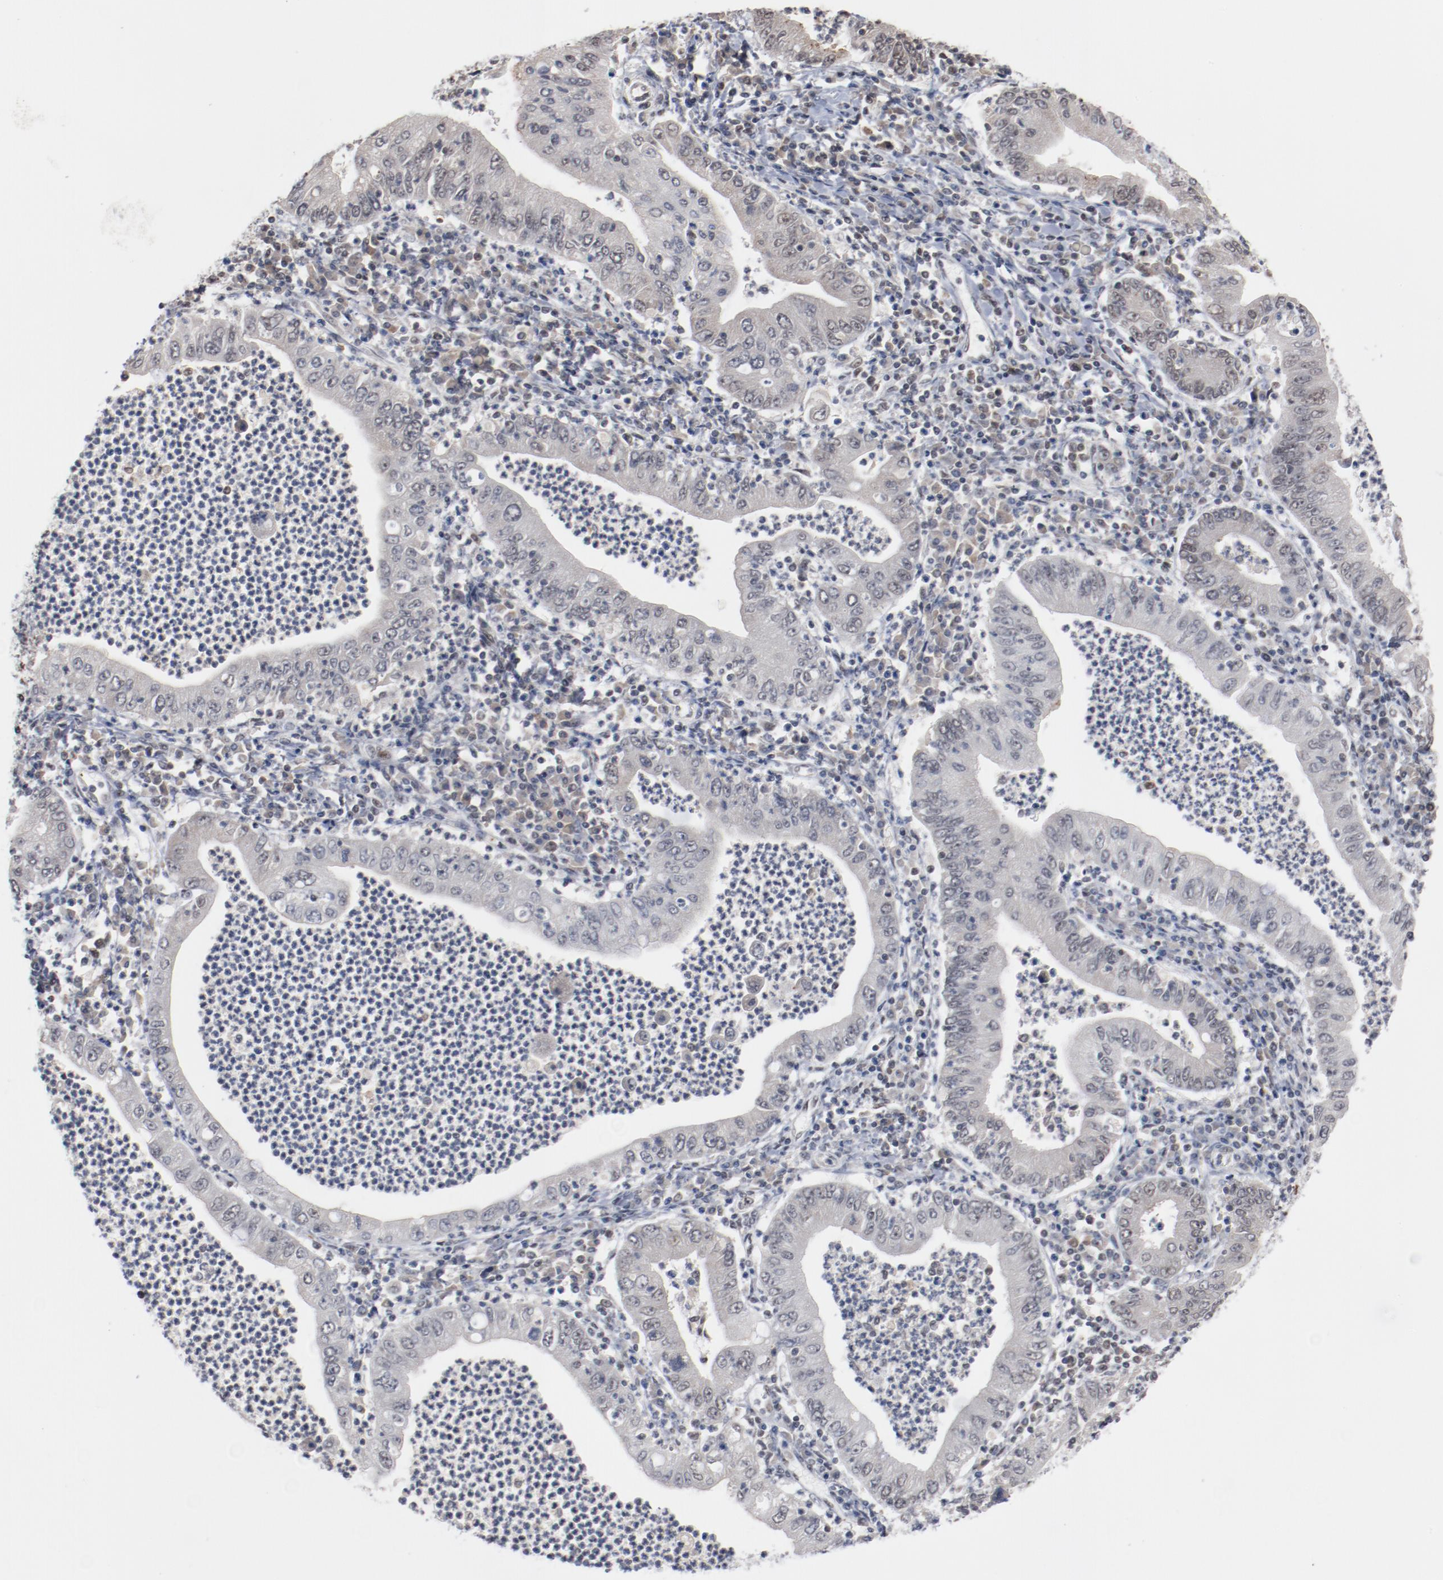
{"staining": {"intensity": "weak", "quantity": "25%-75%", "location": "nuclear"}, "tissue": "stomach cancer", "cell_type": "Tumor cells", "image_type": "cancer", "snomed": [{"axis": "morphology", "description": "Normal tissue, NOS"}, {"axis": "morphology", "description": "Adenocarcinoma, NOS"}, {"axis": "topography", "description": "Esophagus"}, {"axis": "topography", "description": "Stomach, upper"}, {"axis": "topography", "description": "Peripheral nerve tissue"}], "caption": "Weak nuclear expression is identified in approximately 25%-75% of tumor cells in adenocarcinoma (stomach).", "gene": "BUB3", "patient": {"sex": "male", "age": 62}}